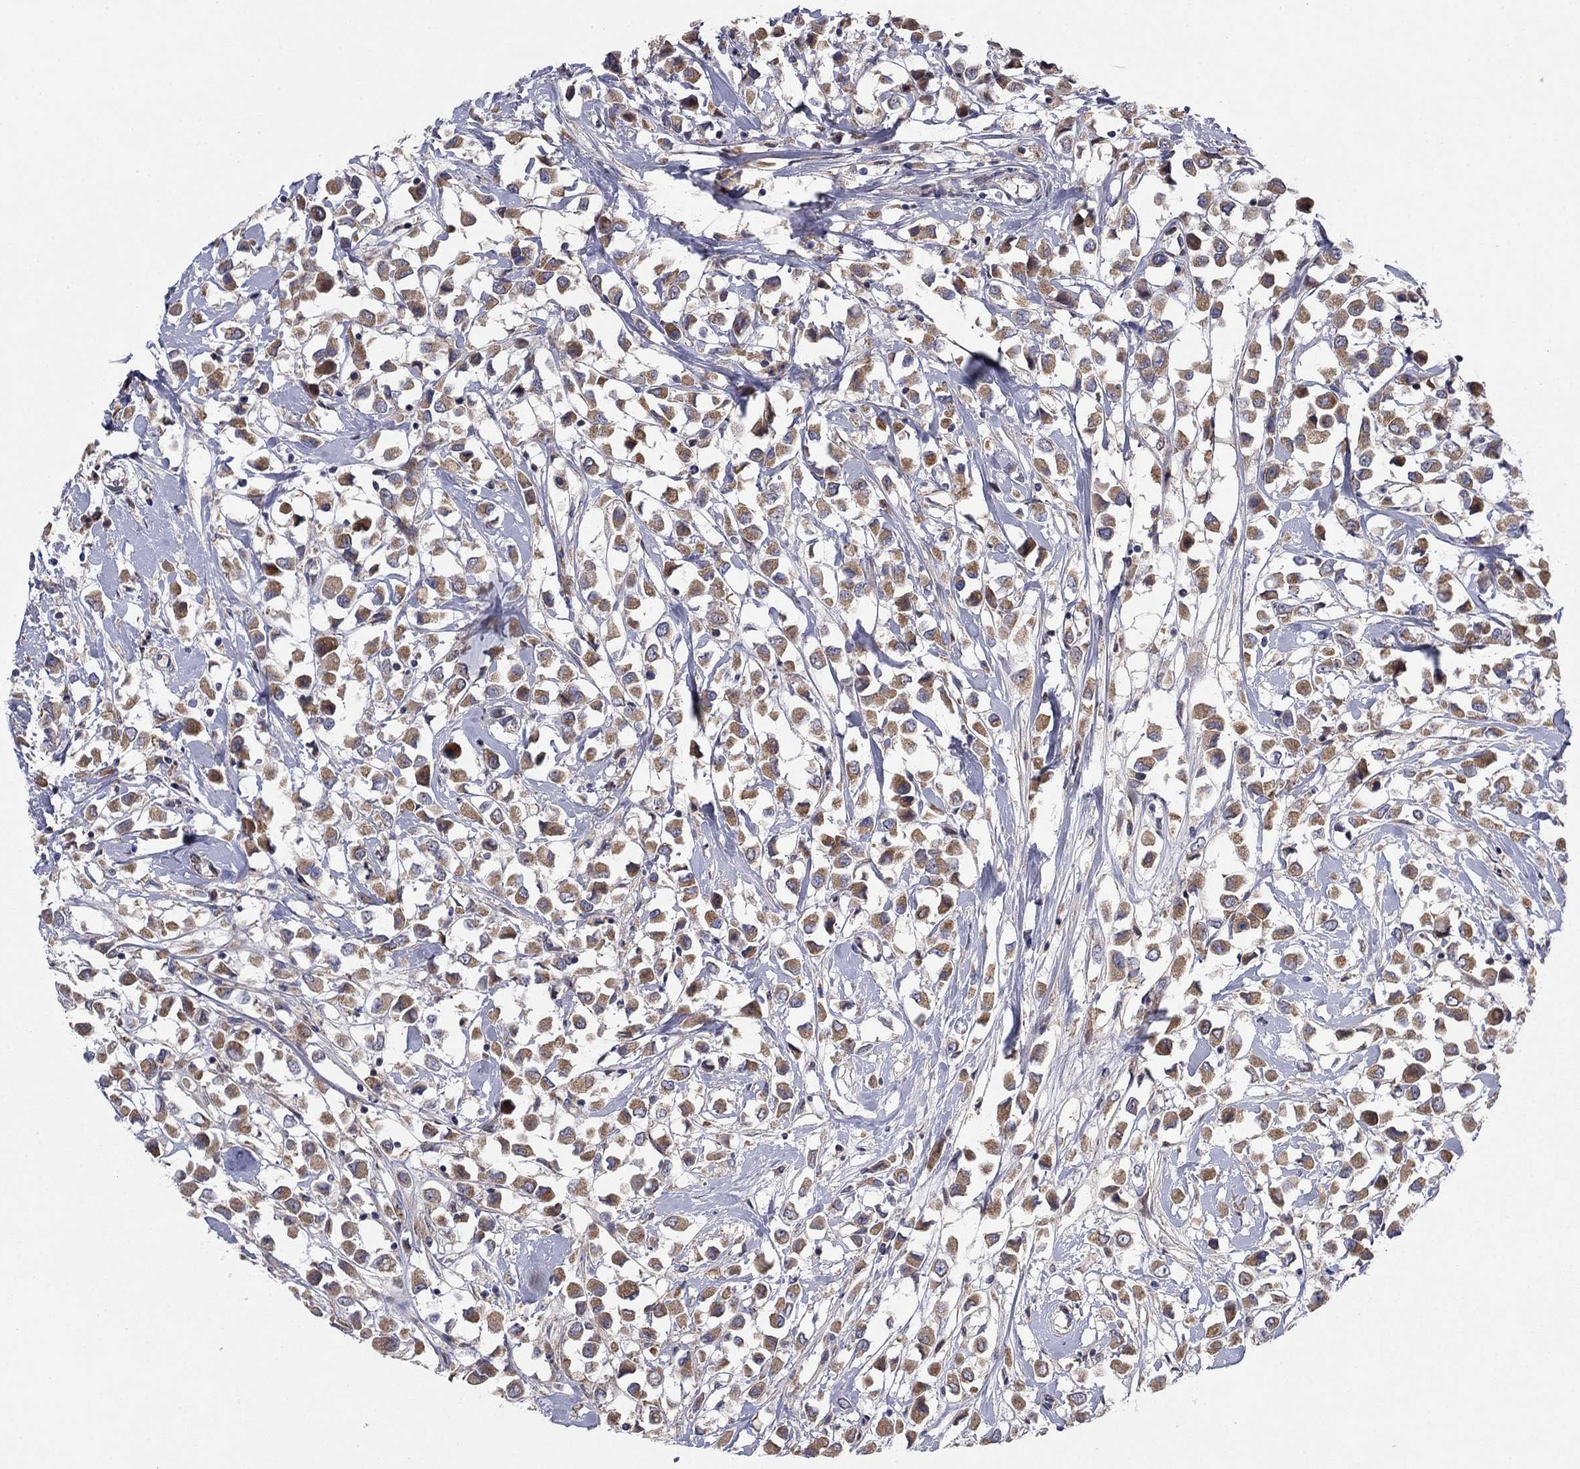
{"staining": {"intensity": "moderate", "quantity": ">75%", "location": "cytoplasmic/membranous"}, "tissue": "breast cancer", "cell_type": "Tumor cells", "image_type": "cancer", "snomed": [{"axis": "morphology", "description": "Duct carcinoma"}, {"axis": "topography", "description": "Breast"}], "caption": "A histopathology image showing moderate cytoplasmic/membranous staining in approximately >75% of tumor cells in breast cancer, as visualized by brown immunohistochemical staining.", "gene": "MMAA", "patient": {"sex": "female", "age": 61}}